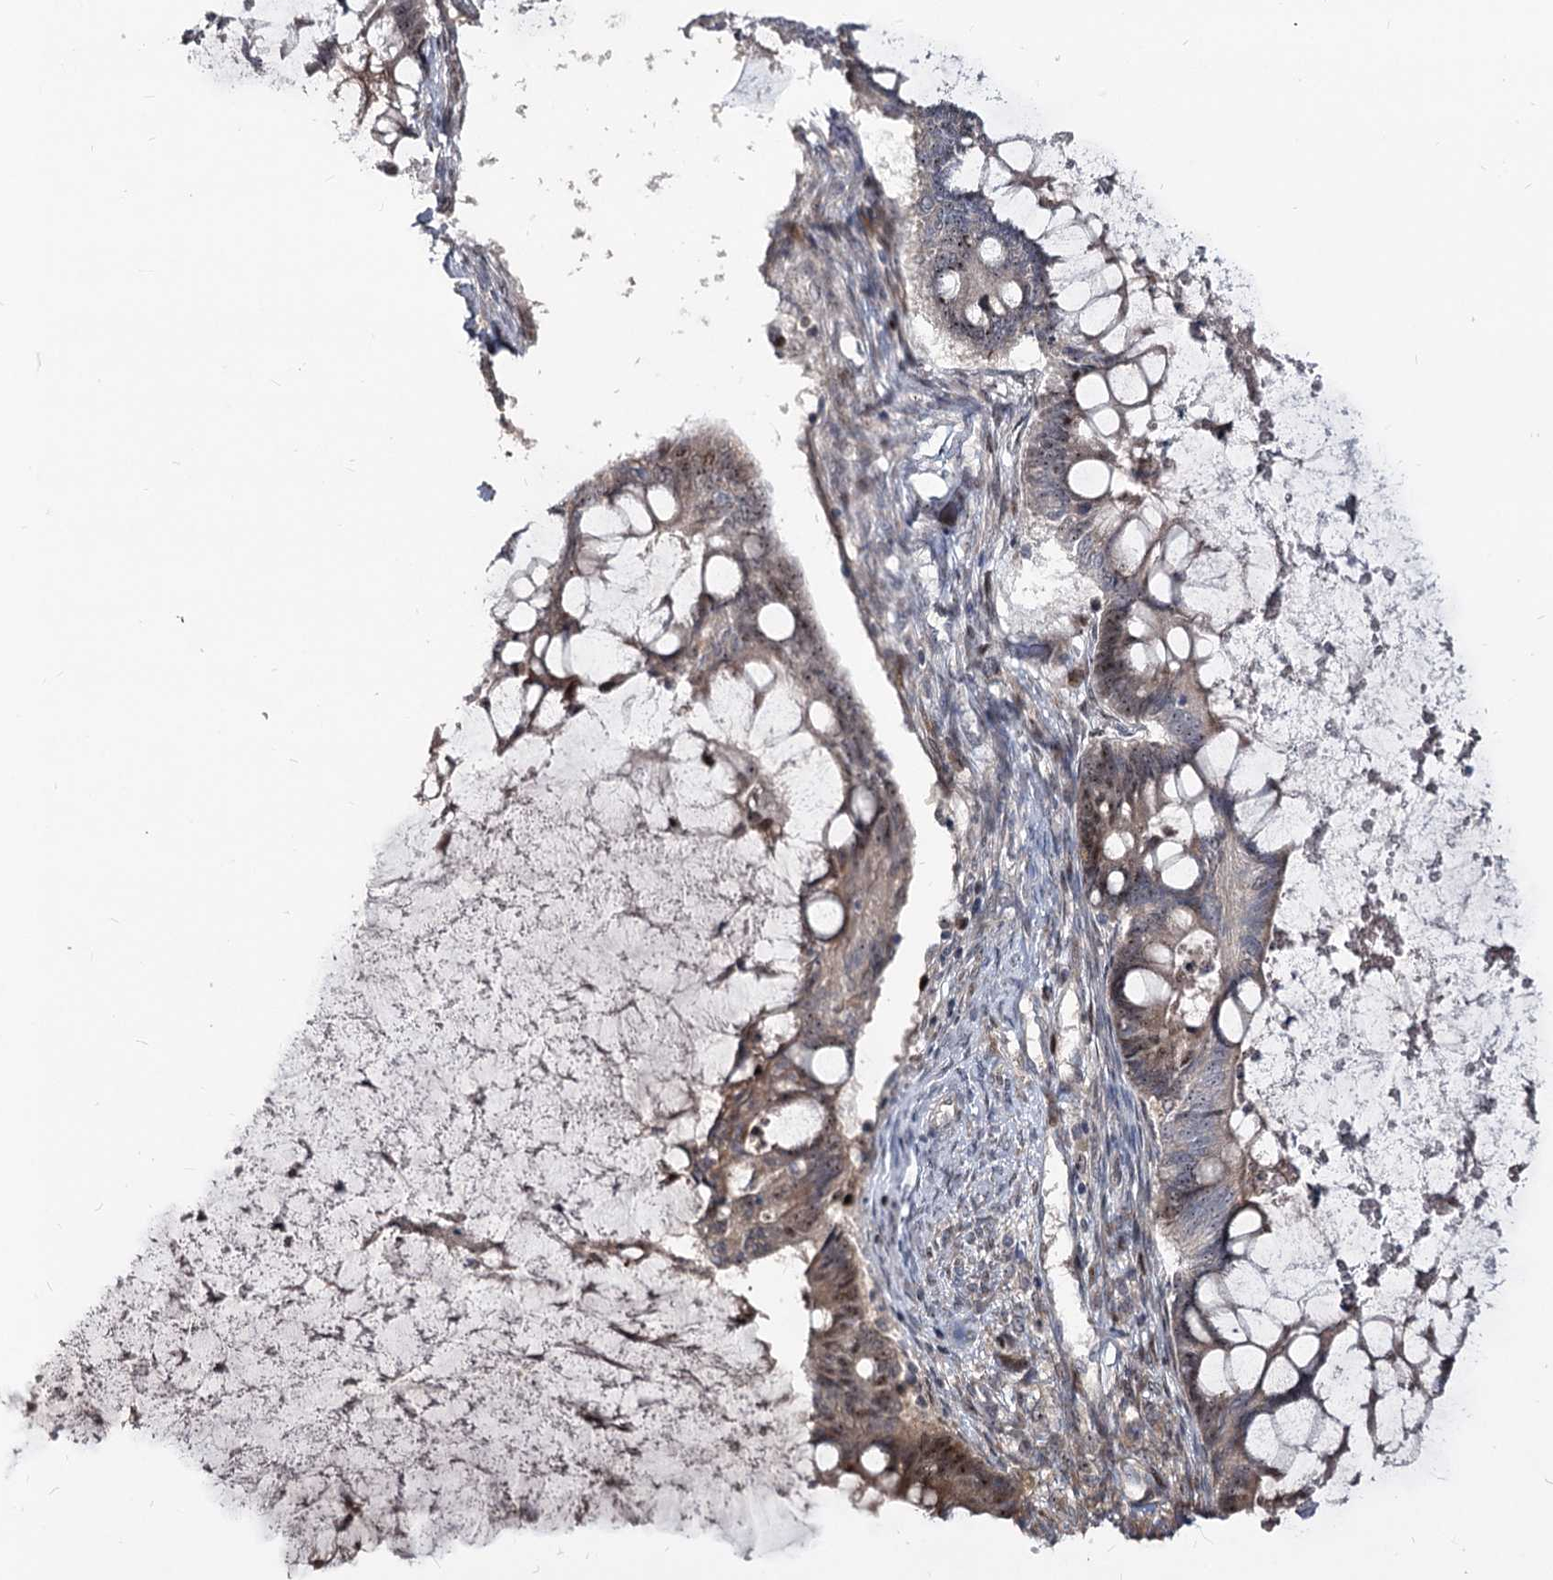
{"staining": {"intensity": "moderate", "quantity": "<25%", "location": "cytoplasmic/membranous,nuclear"}, "tissue": "ovarian cancer", "cell_type": "Tumor cells", "image_type": "cancer", "snomed": [{"axis": "morphology", "description": "Cystadenocarcinoma, mucinous, NOS"}, {"axis": "topography", "description": "Ovary"}], "caption": "Immunohistochemical staining of mucinous cystadenocarcinoma (ovarian) shows moderate cytoplasmic/membranous and nuclear protein staining in approximately <25% of tumor cells.", "gene": "PIK3C2A", "patient": {"sex": "female", "age": 61}}